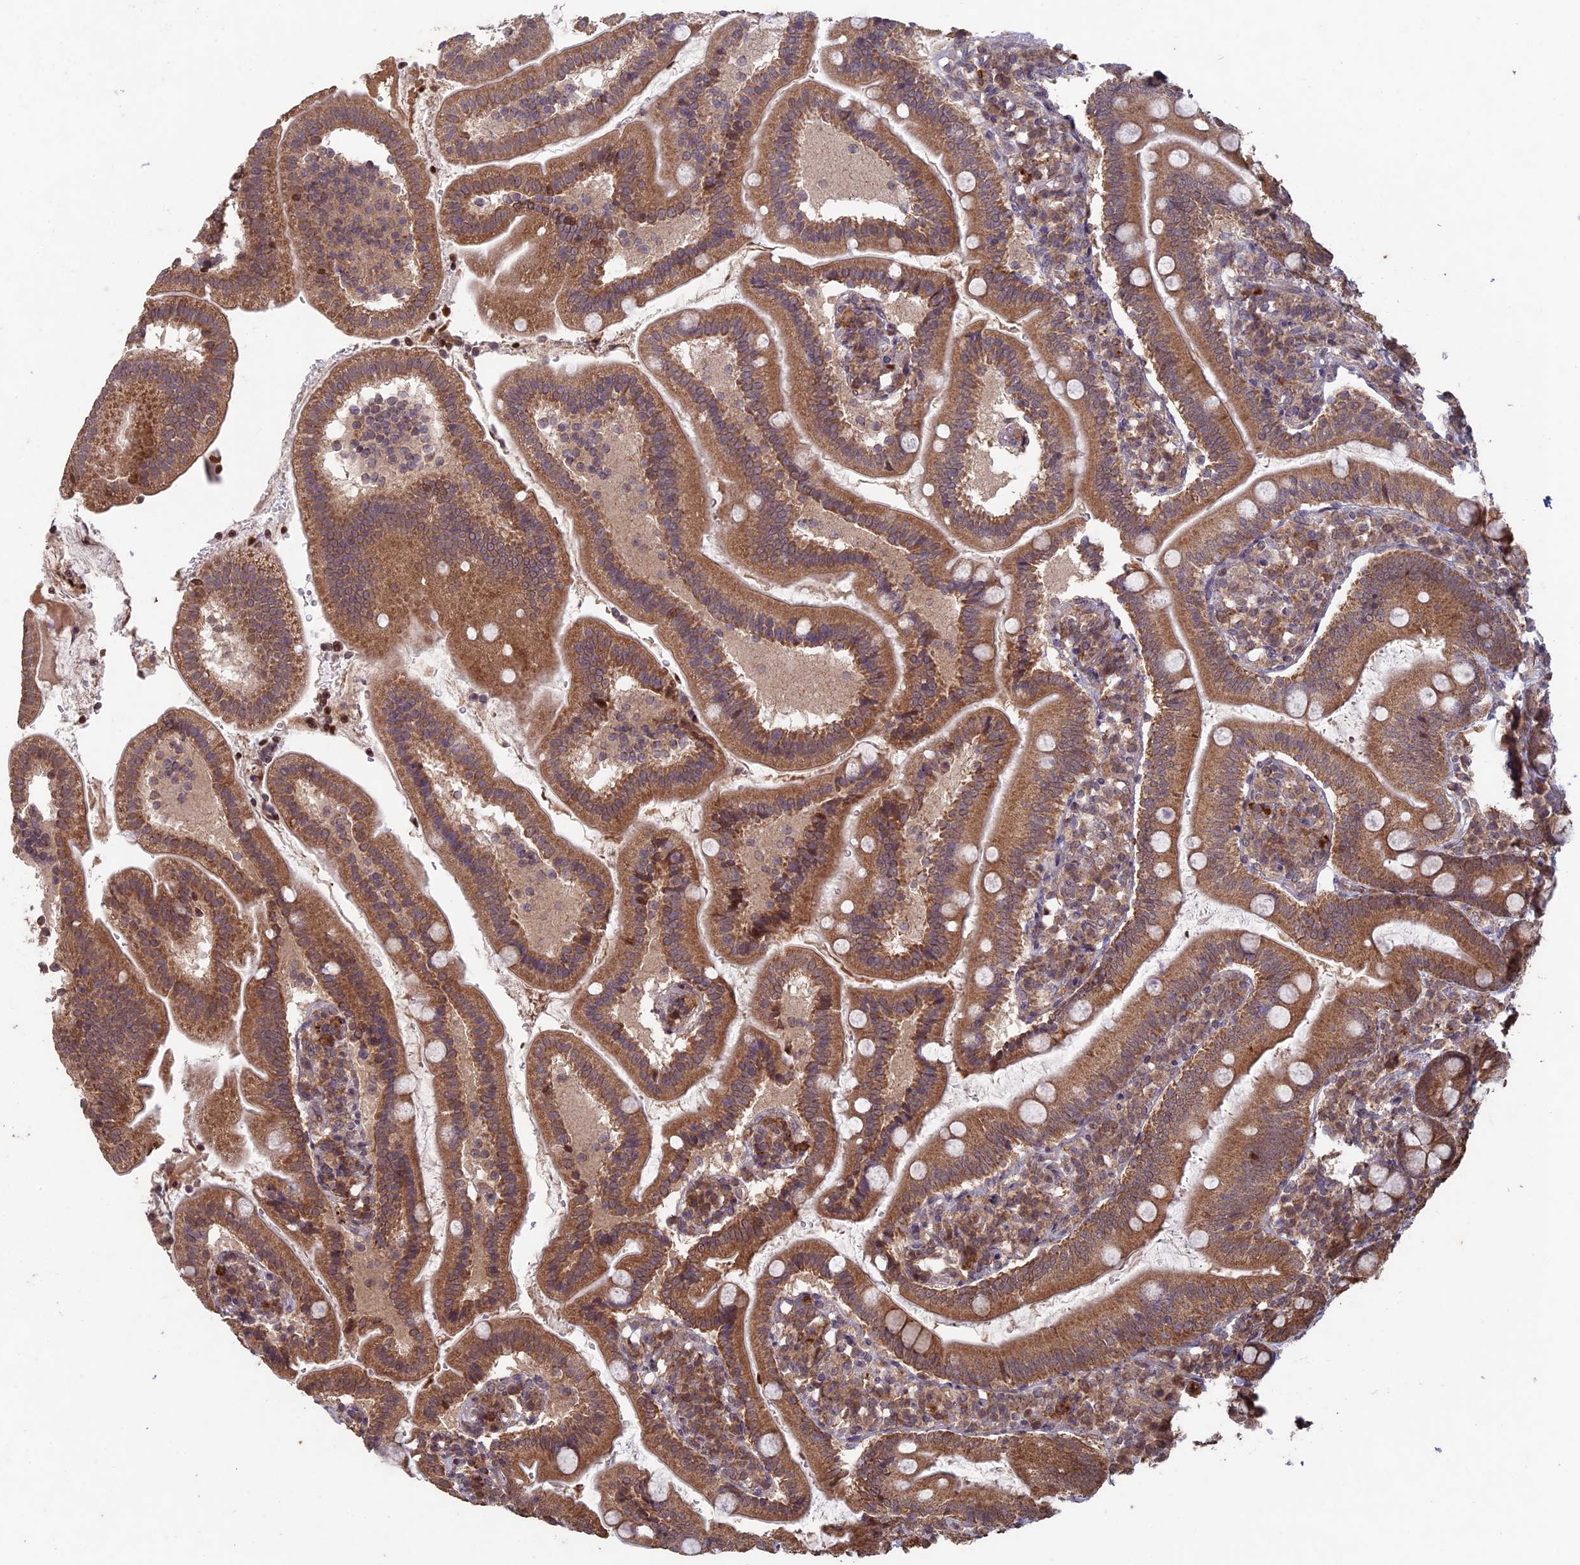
{"staining": {"intensity": "moderate", "quantity": ">75%", "location": "cytoplasmic/membranous"}, "tissue": "duodenum", "cell_type": "Glandular cells", "image_type": "normal", "snomed": [{"axis": "morphology", "description": "Normal tissue, NOS"}, {"axis": "topography", "description": "Duodenum"}], "caption": "Moderate cytoplasmic/membranous expression is appreciated in about >75% of glandular cells in unremarkable duodenum.", "gene": "RCCD1", "patient": {"sex": "female", "age": 67}}